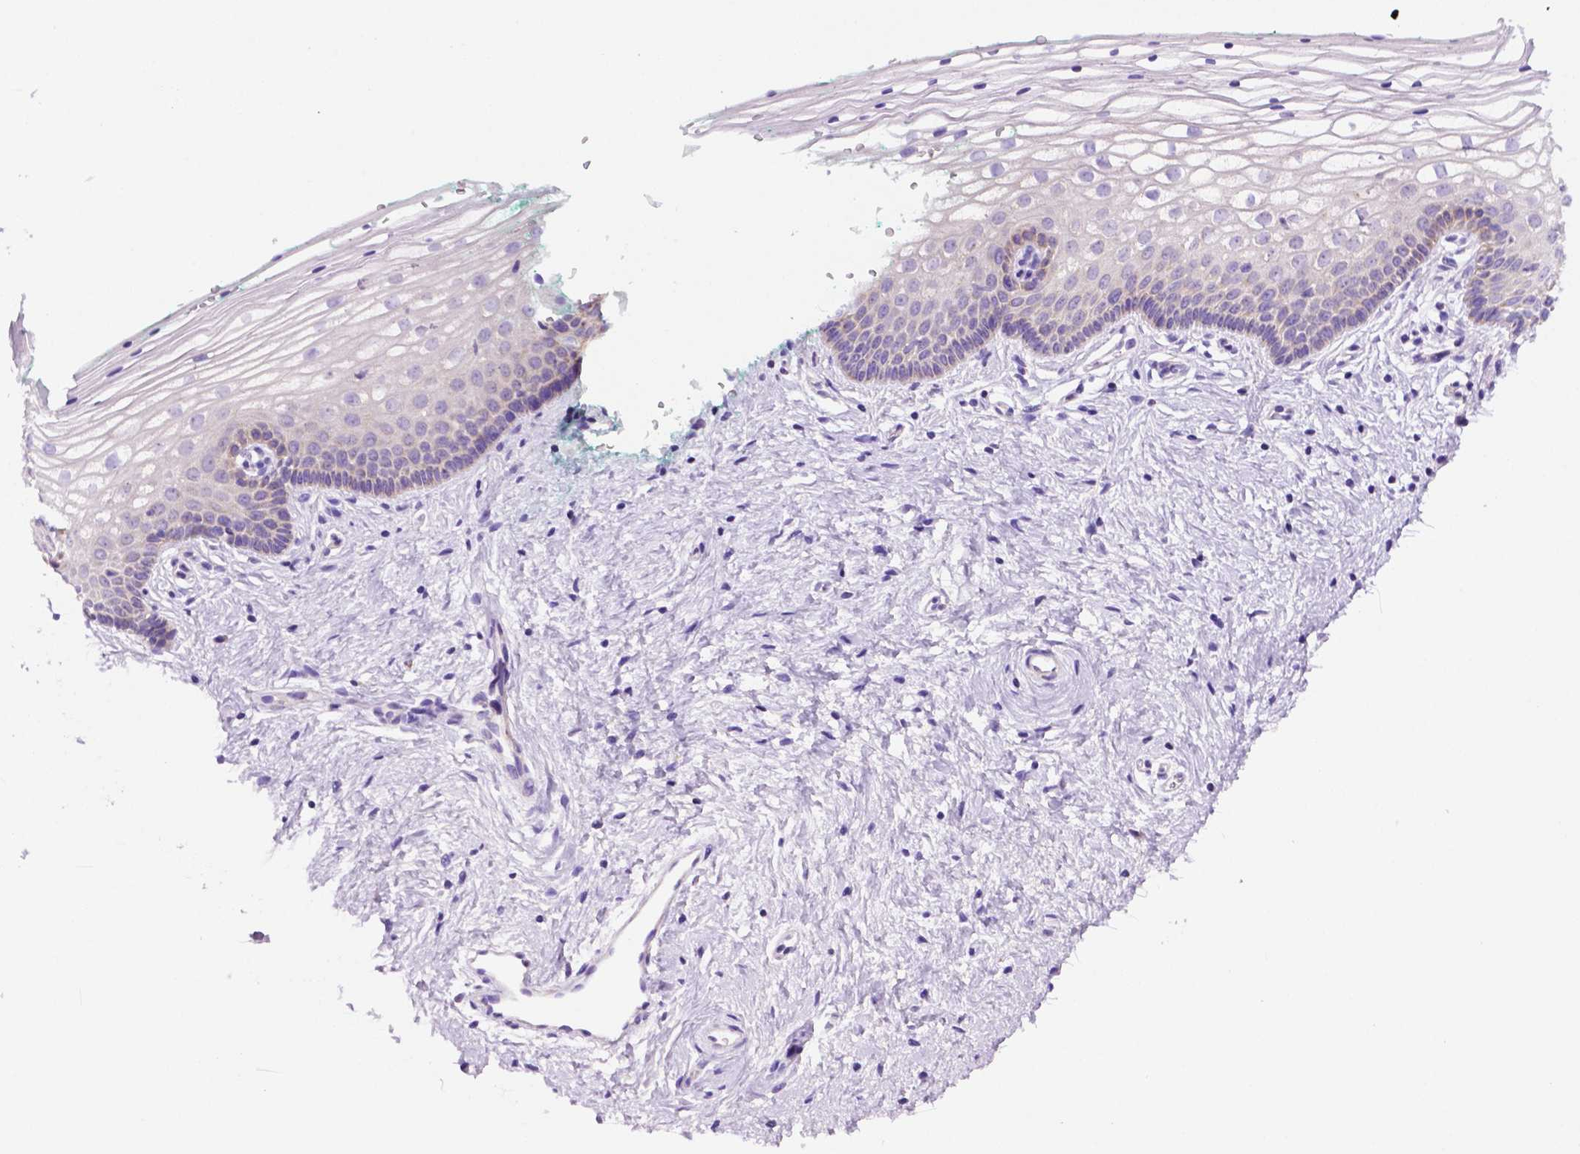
{"staining": {"intensity": "negative", "quantity": "none", "location": "none"}, "tissue": "vagina", "cell_type": "Squamous epithelial cells", "image_type": "normal", "snomed": [{"axis": "morphology", "description": "Normal tissue, NOS"}, {"axis": "topography", "description": "Vagina"}], "caption": "Immunohistochemical staining of normal human vagina reveals no significant staining in squamous epithelial cells. (Stains: DAB (3,3'-diaminobenzidine) immunohistochemistry with hematoxylin counter stain, Microscopy: brightfield microscopy at high magnification).", "gene": "PHYHIP", "patient": {"sex": "female", "age": 36}}